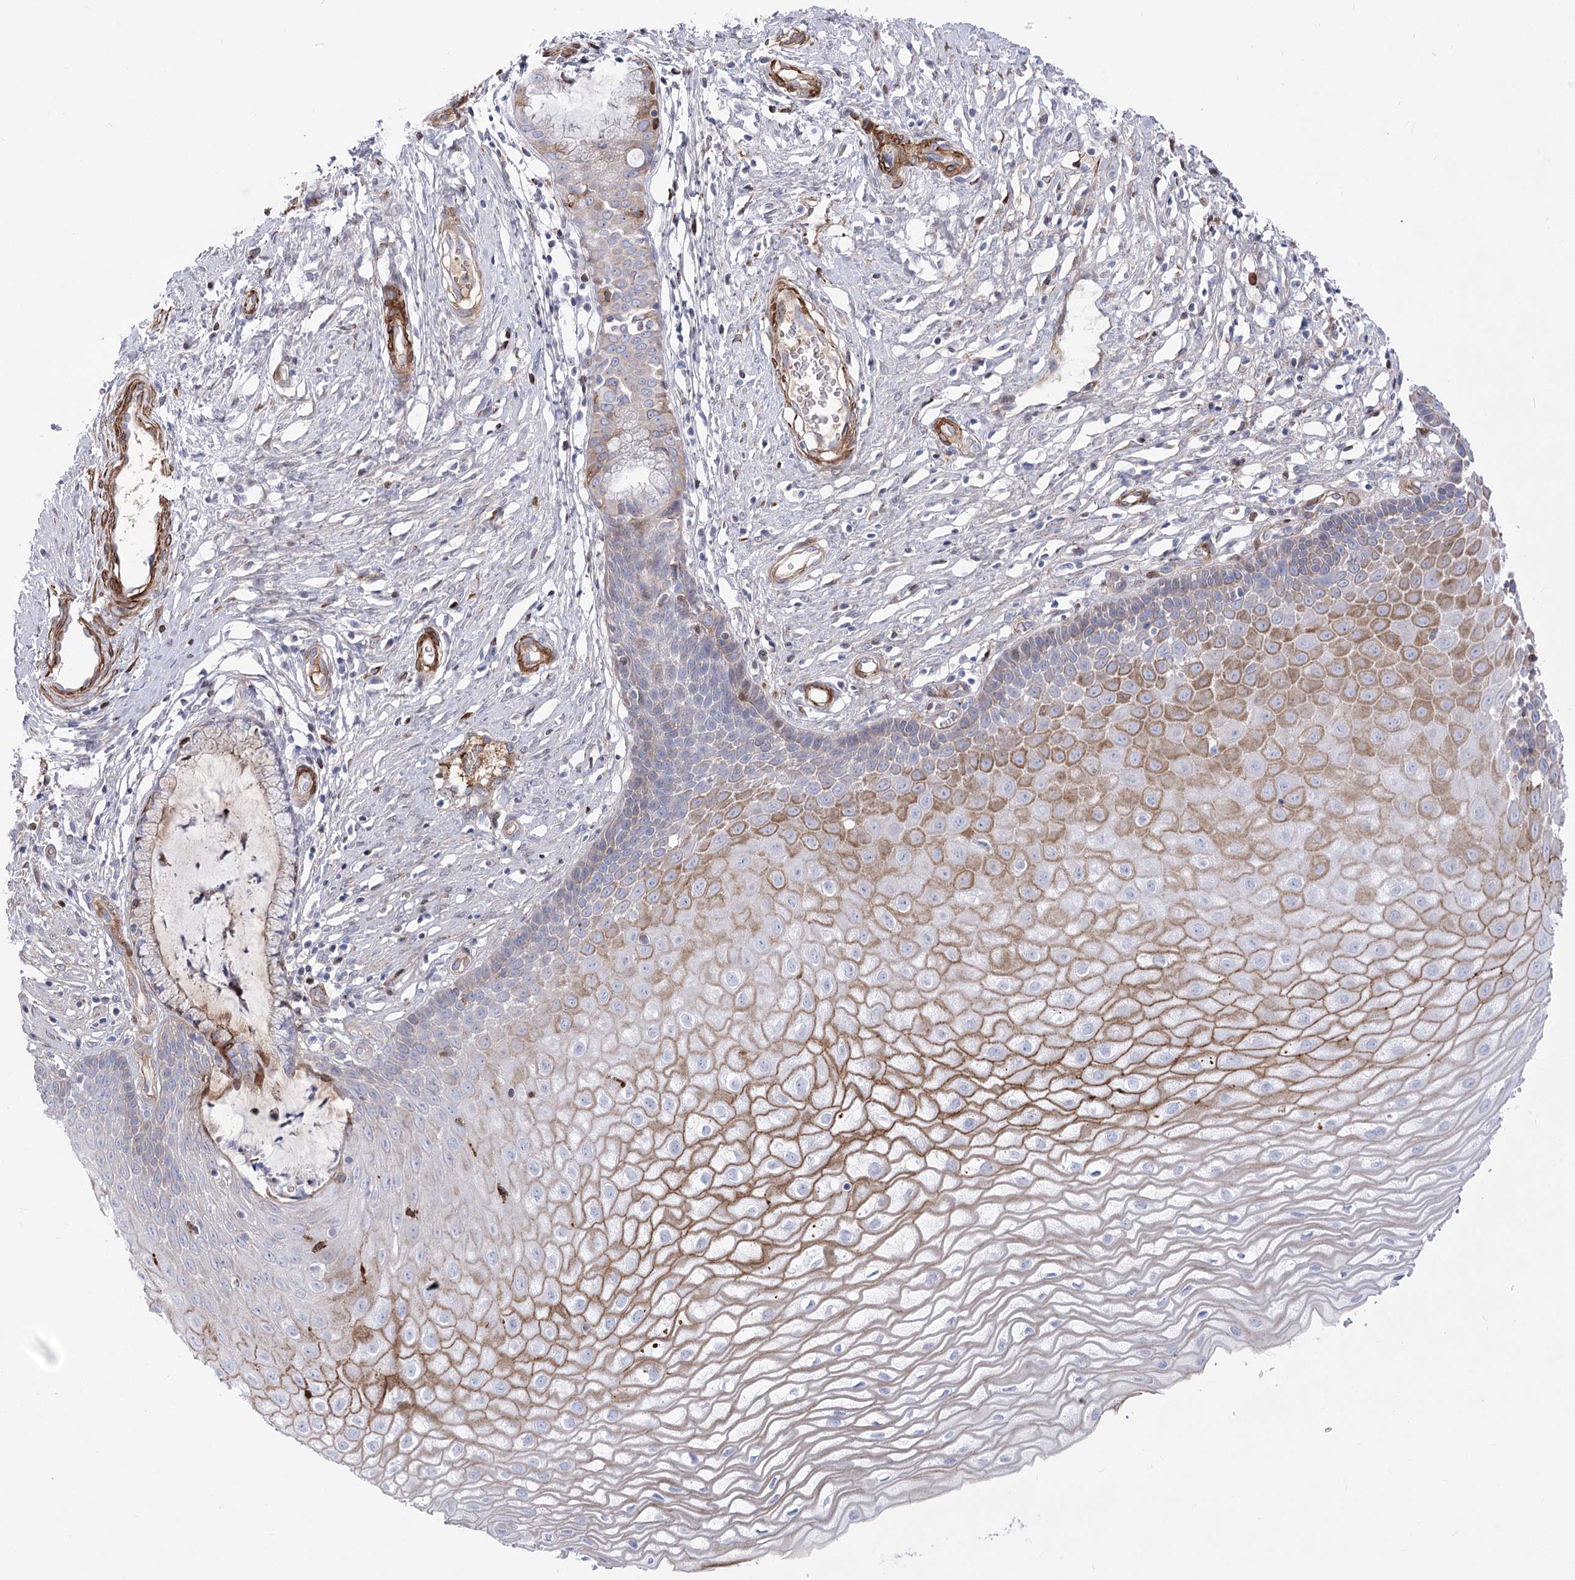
{"staining": {"intensity": "negative", "quantity": "none", "location": "none"}, "tissue": "cervix", "cell_type": "Glandular cells", "image_type": "normal", "snomed": [{"axis": "morphology", "description": "Normal tissue, NOS"}, {"axis": "topography", "description": "Cervix"}], "caption": "DAB (3,3'-diaminobenzidine) immunohistochemical staining of normal cervix shows no significant expression in glandular cells.", "gene": "ANKRD23", "patient": {"sex": "female", "age": 55}}